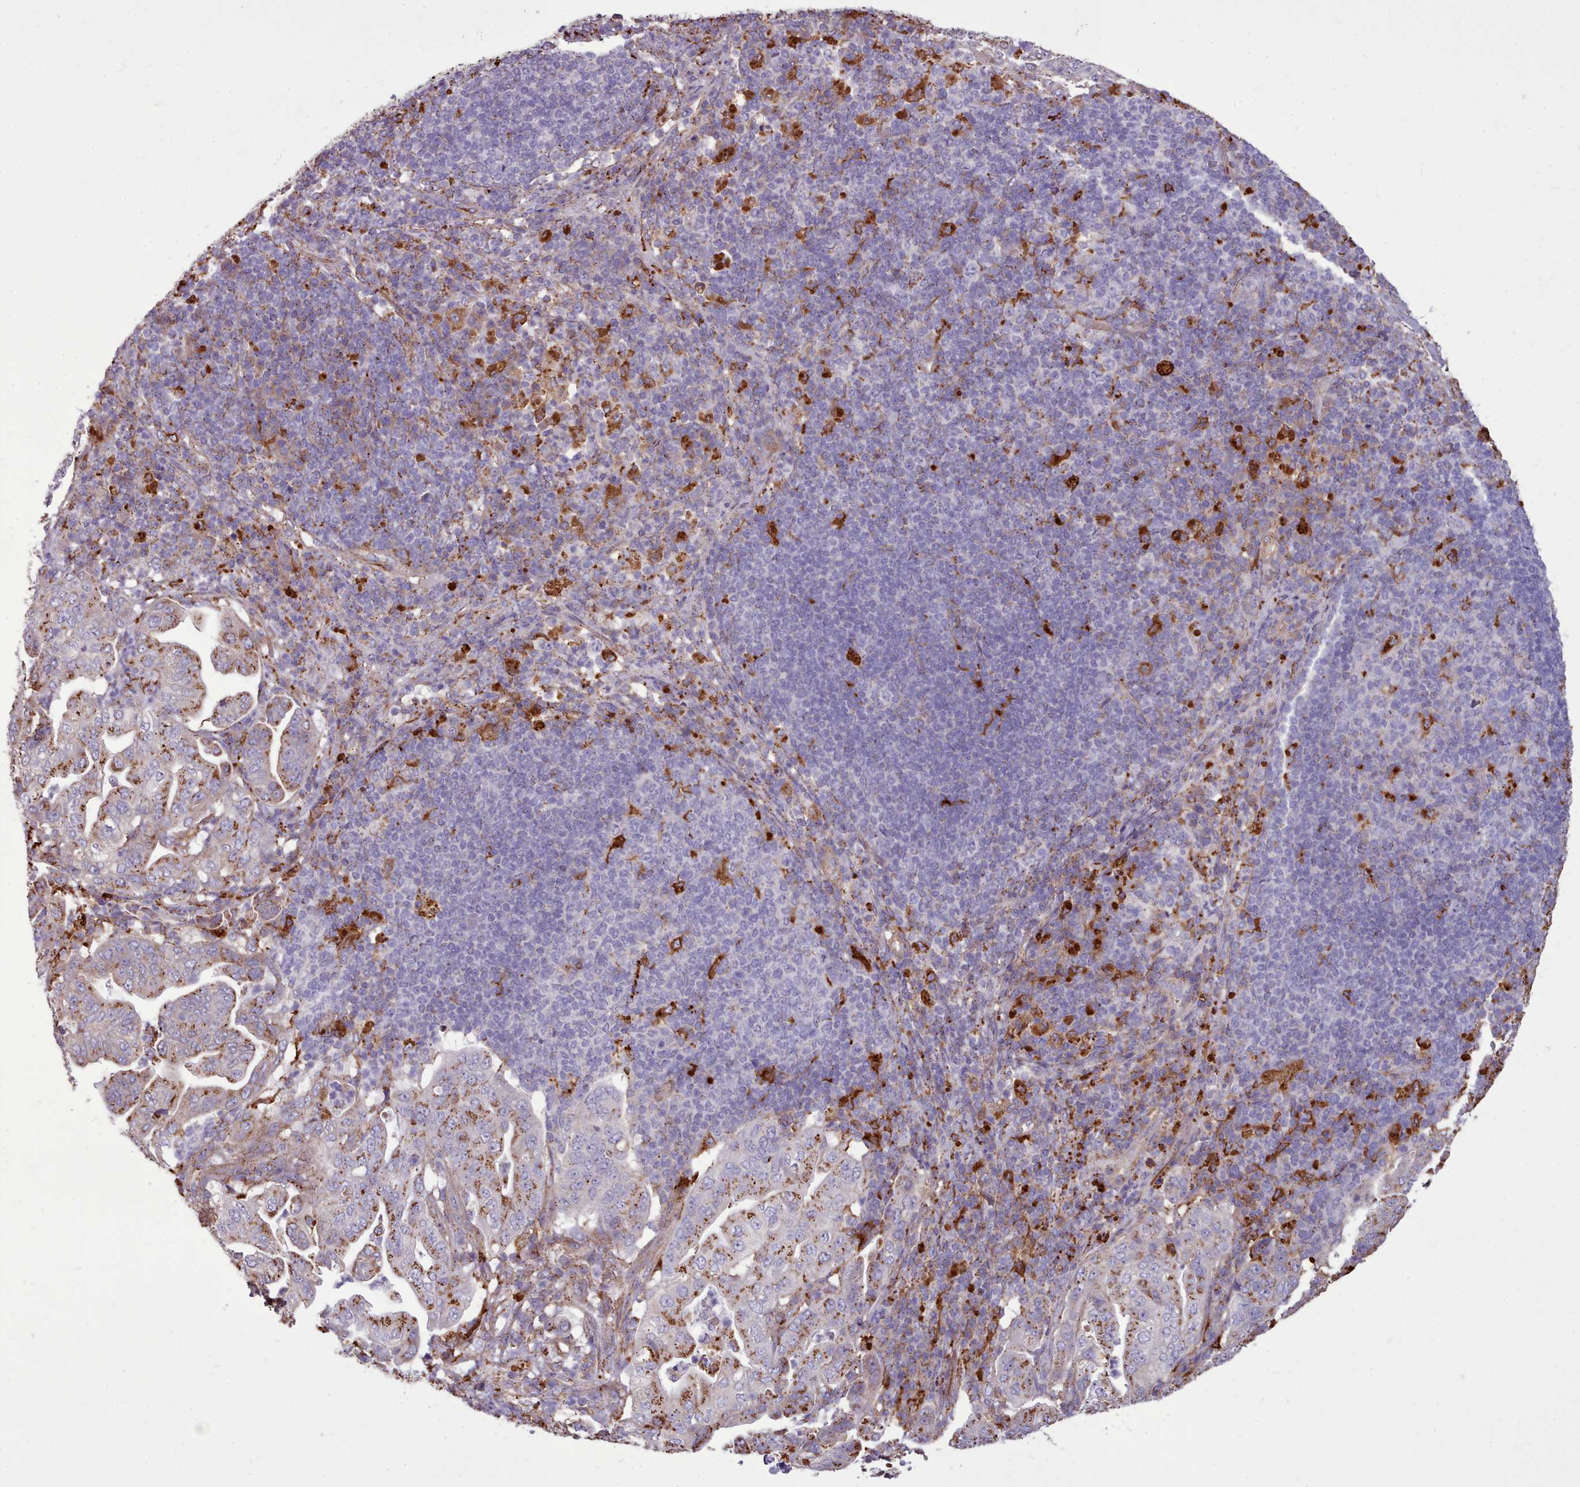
{"staining": {"intensity": "moderate", "quantity": "25%-75%", "location": "cytoplasmic/membranous"}, "tissue": "pancreatic cancer", "cell_type": "Tumor cells", "image_type": "cancer", "snomed": [{"axis": "morphology", "description": "Normal tissue, NOS"}, {"axis": "morphology", "description": "Adenocarcinoma, NOS"}, {"axis": "topography", "description": "Lymph node"}, {"axis": "topography", "description": "Pancreas"}], "caption": "Pancreatic adenocarcinoma stained with IHC shows moderate cytoplasmic/membranous positivity in approximately 25%-75% of tumor cells.", "gene": "PACSIN3", "patient": {"sex": "female", "age": 67}}